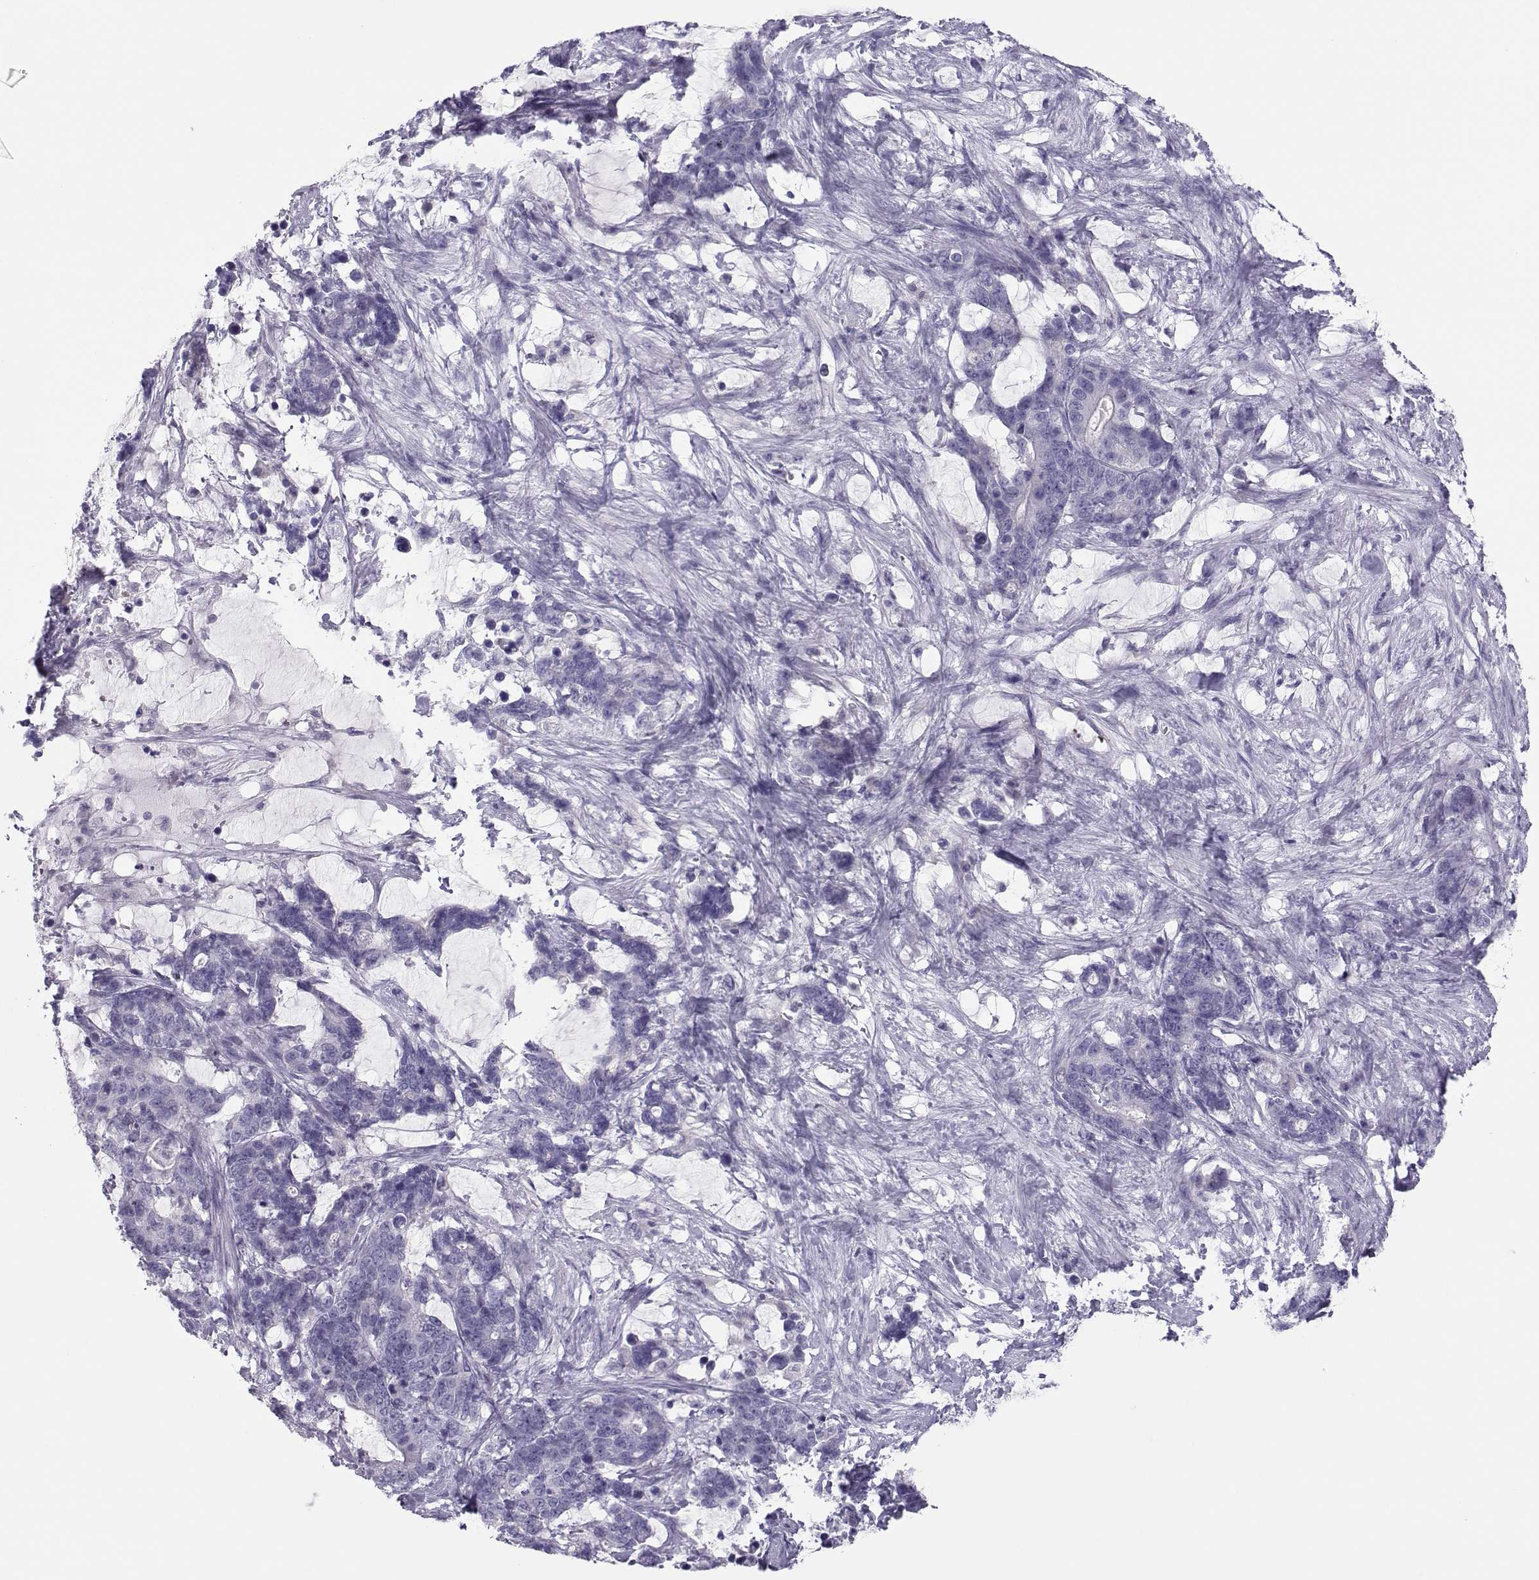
{"staining": {"intensity": "negative", "quantity": "none", "location": "none"}, "tissue": "stomach cancer", "cell_type": "Tumor cells", "image_type": "cancer", "snomed": [{"axis": "morphology", "description": "Normal tissue, NOS"}, {"axis": "morphology", "description": "Adenocarcinoma, NOS"}, {"axis": "topography", "description": "Stomach"}], "caption": "Immunohistochemistry of human stomach cancer demonstrates no staining in tumor cells. (DAB IHC with hematoxylin counter stain).", "gene": "TRPM7", "patient": {"sex": "female", "age": 64}}